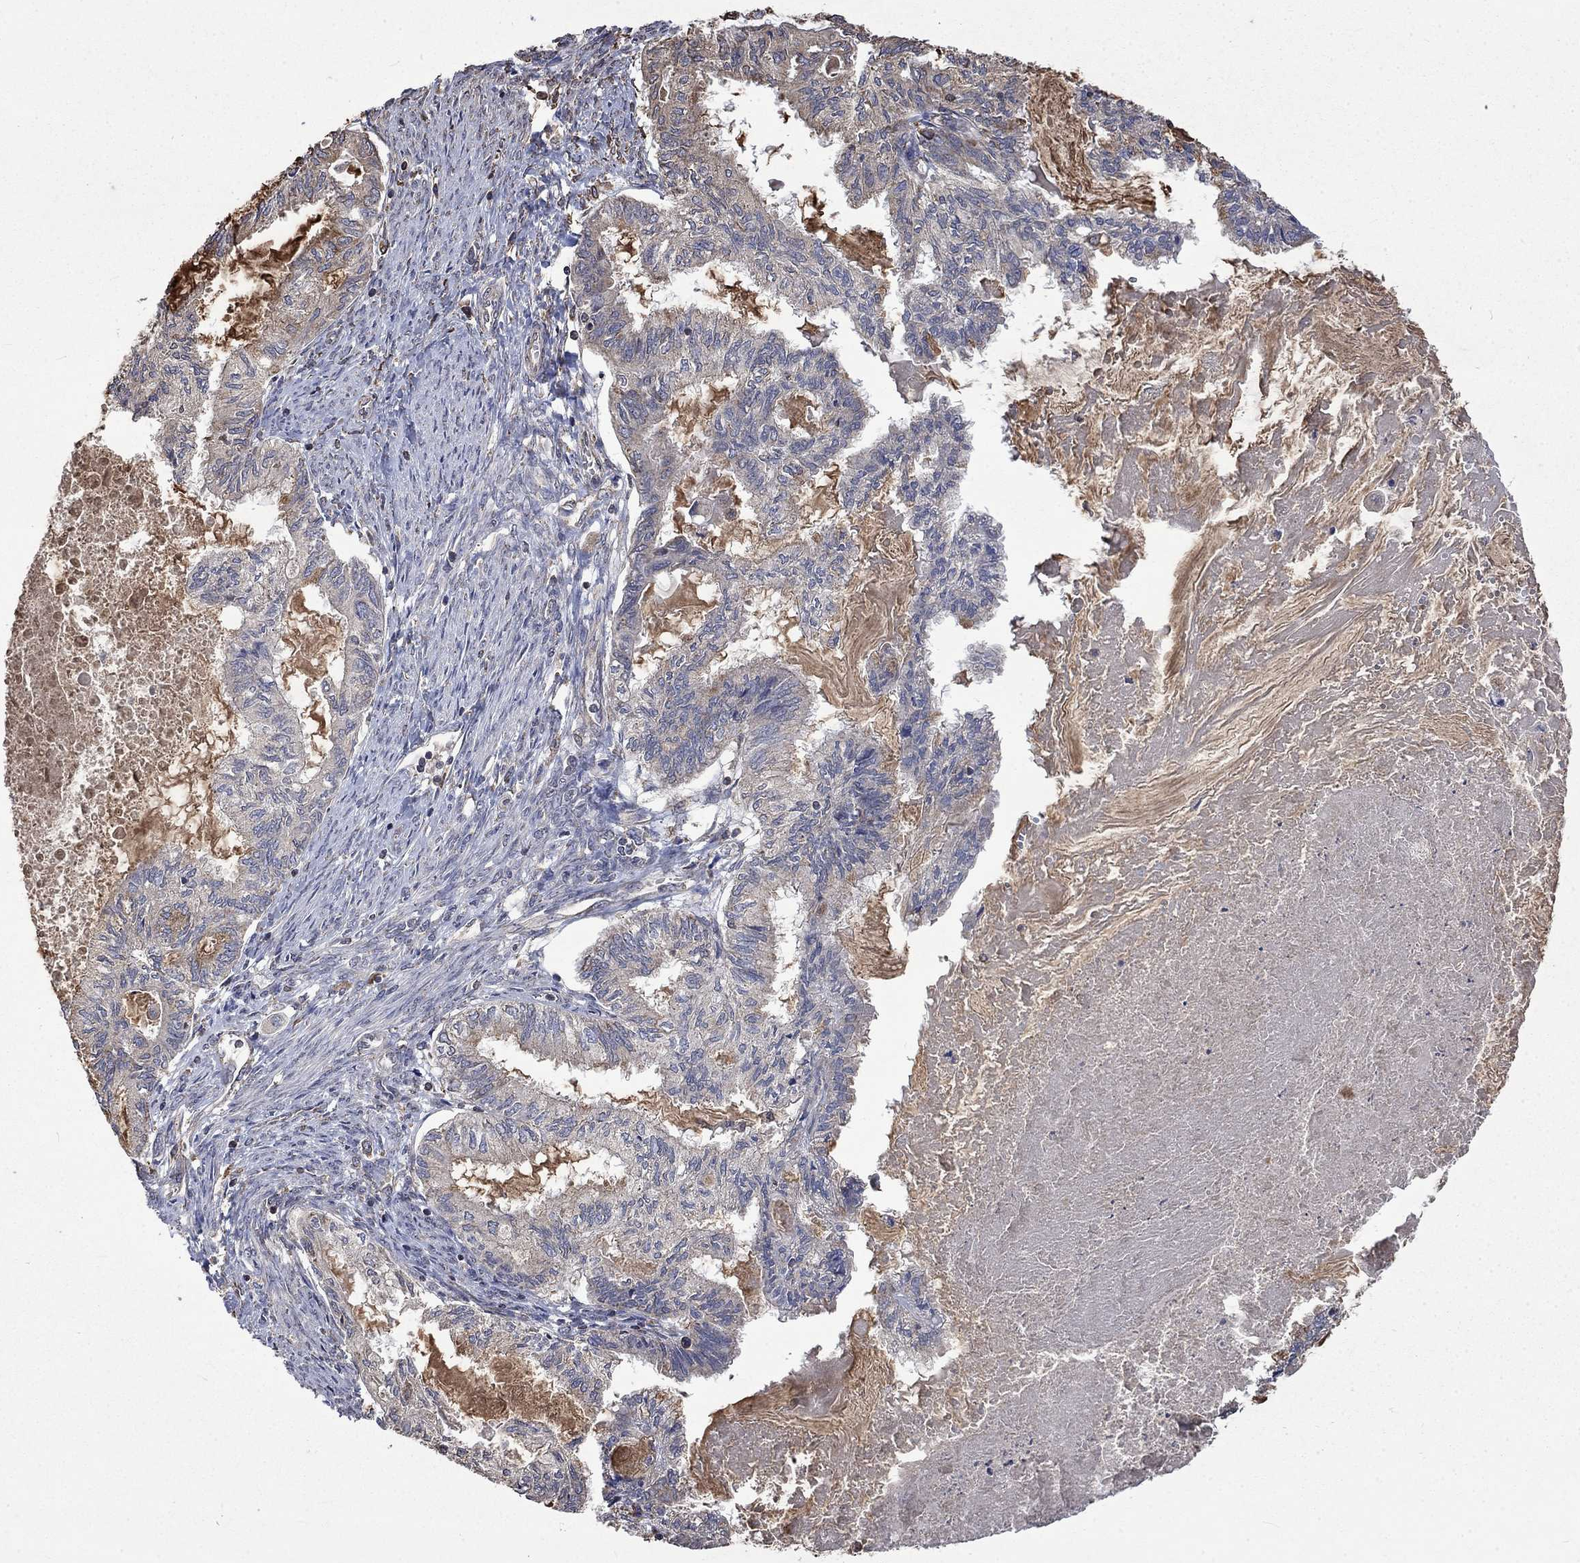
{"staining": {"intensity": "negative", "quantity": "none", "location": "none"}, "tissue": "endometrial cancer", "cell_type": "Tumor cells", "image_type": "cancer", "snomed": [{"axis": "morphology", "description": "Adenocarcinoma, NOS"}, {"axis": "topography", "description": "Endometrium"}], "caption": "Endometrial cancer was stained to show a protein in brown. There is no significant expression in tumor cells. Nuclei are stained in blue.", "gene": "ESRRA", "patient": {"sex": "female", "age": 86}}